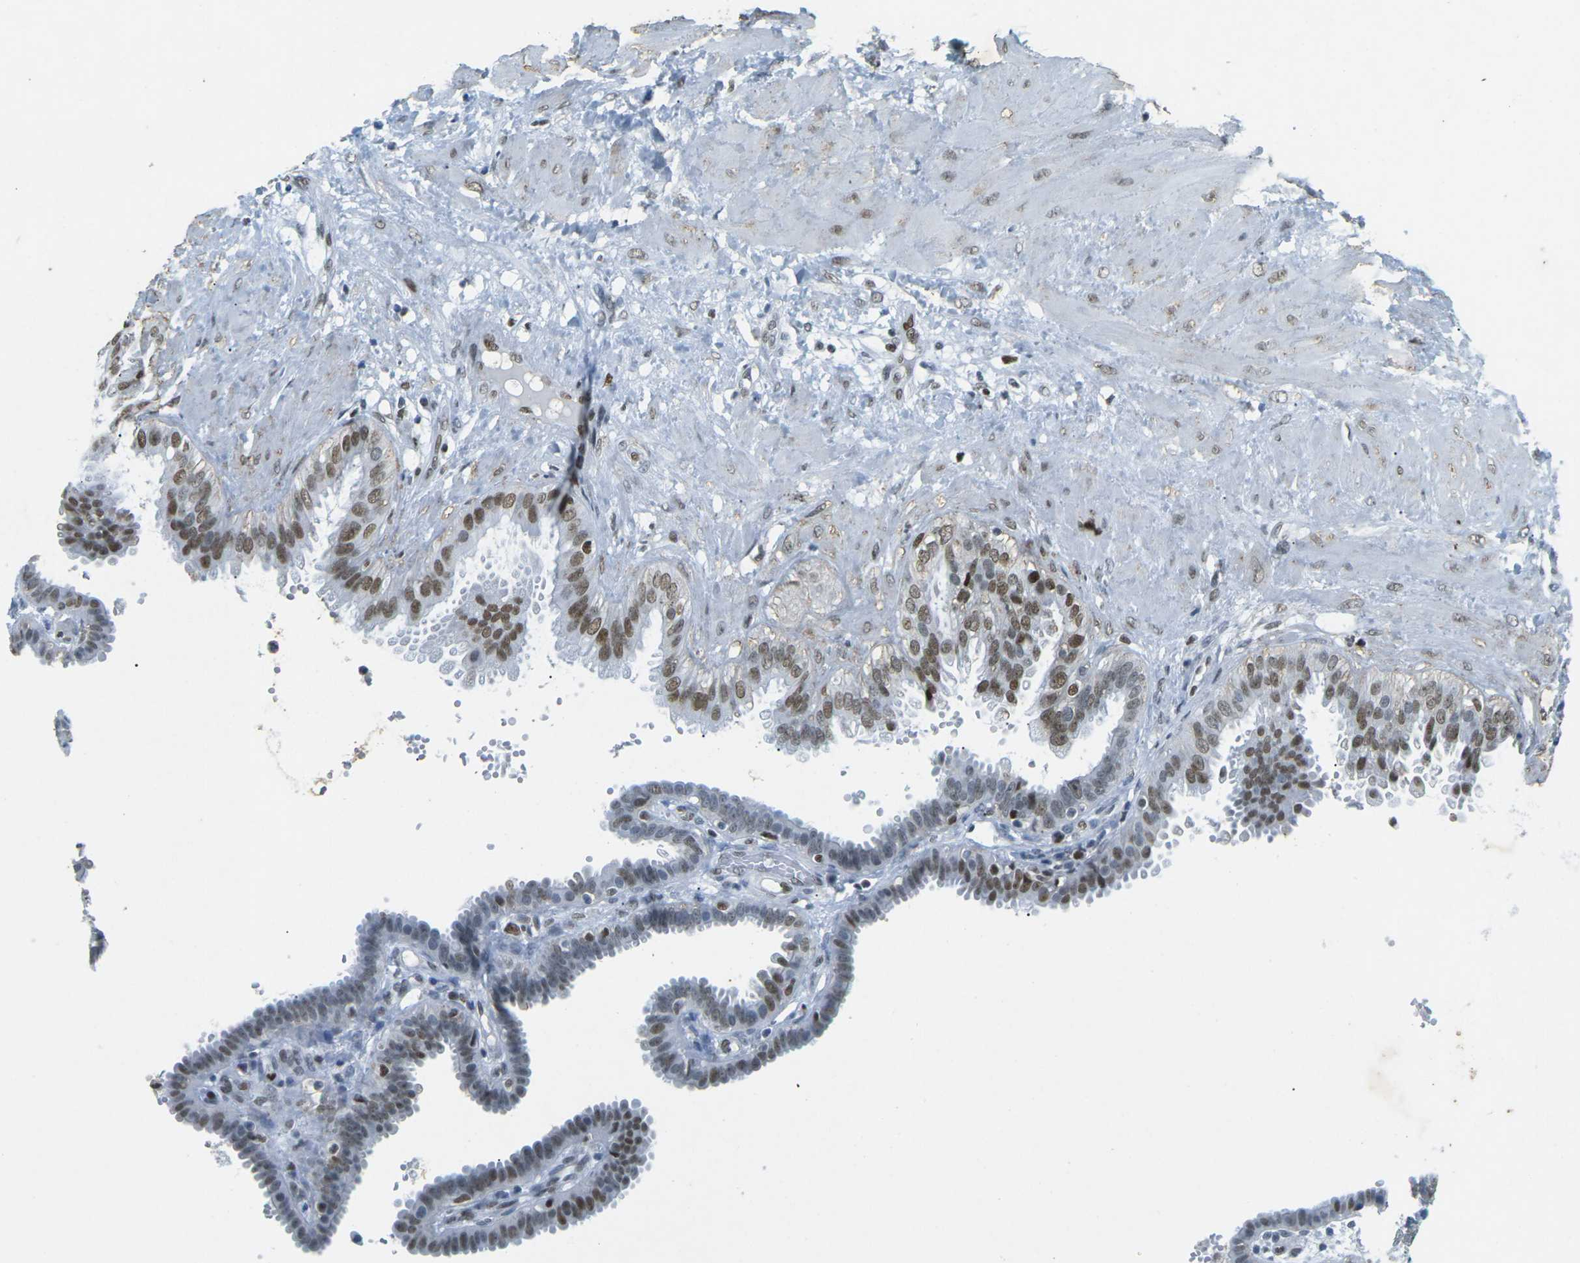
{"staining": {"intensity": "moderate", "quantity": "25%-75%", "location": "nuclear"}, "tissue": "fallopian tube", "cell_type": "Glandular cells", "image_type": "normal", "snomed": [{"axis": "morphology", "description": "Normal tissue, NOS"}, {"axis": "topography", "description": "Fallopian tube"}, {"axis": "topography", "description": "Placenta"}], "caption": "IHC staining of normal fallopian tube, which displays medium levels of moderate nuclear expression in about 25%-75% of glandular cells indicating moderate nuclear protein positivity. The staining was performed using DAB (brown) for protein detection and nuclei were counterstained in hematoxylin (blue).", "gene": "RB1", "patient": {"sex": "female", "age": 34}}